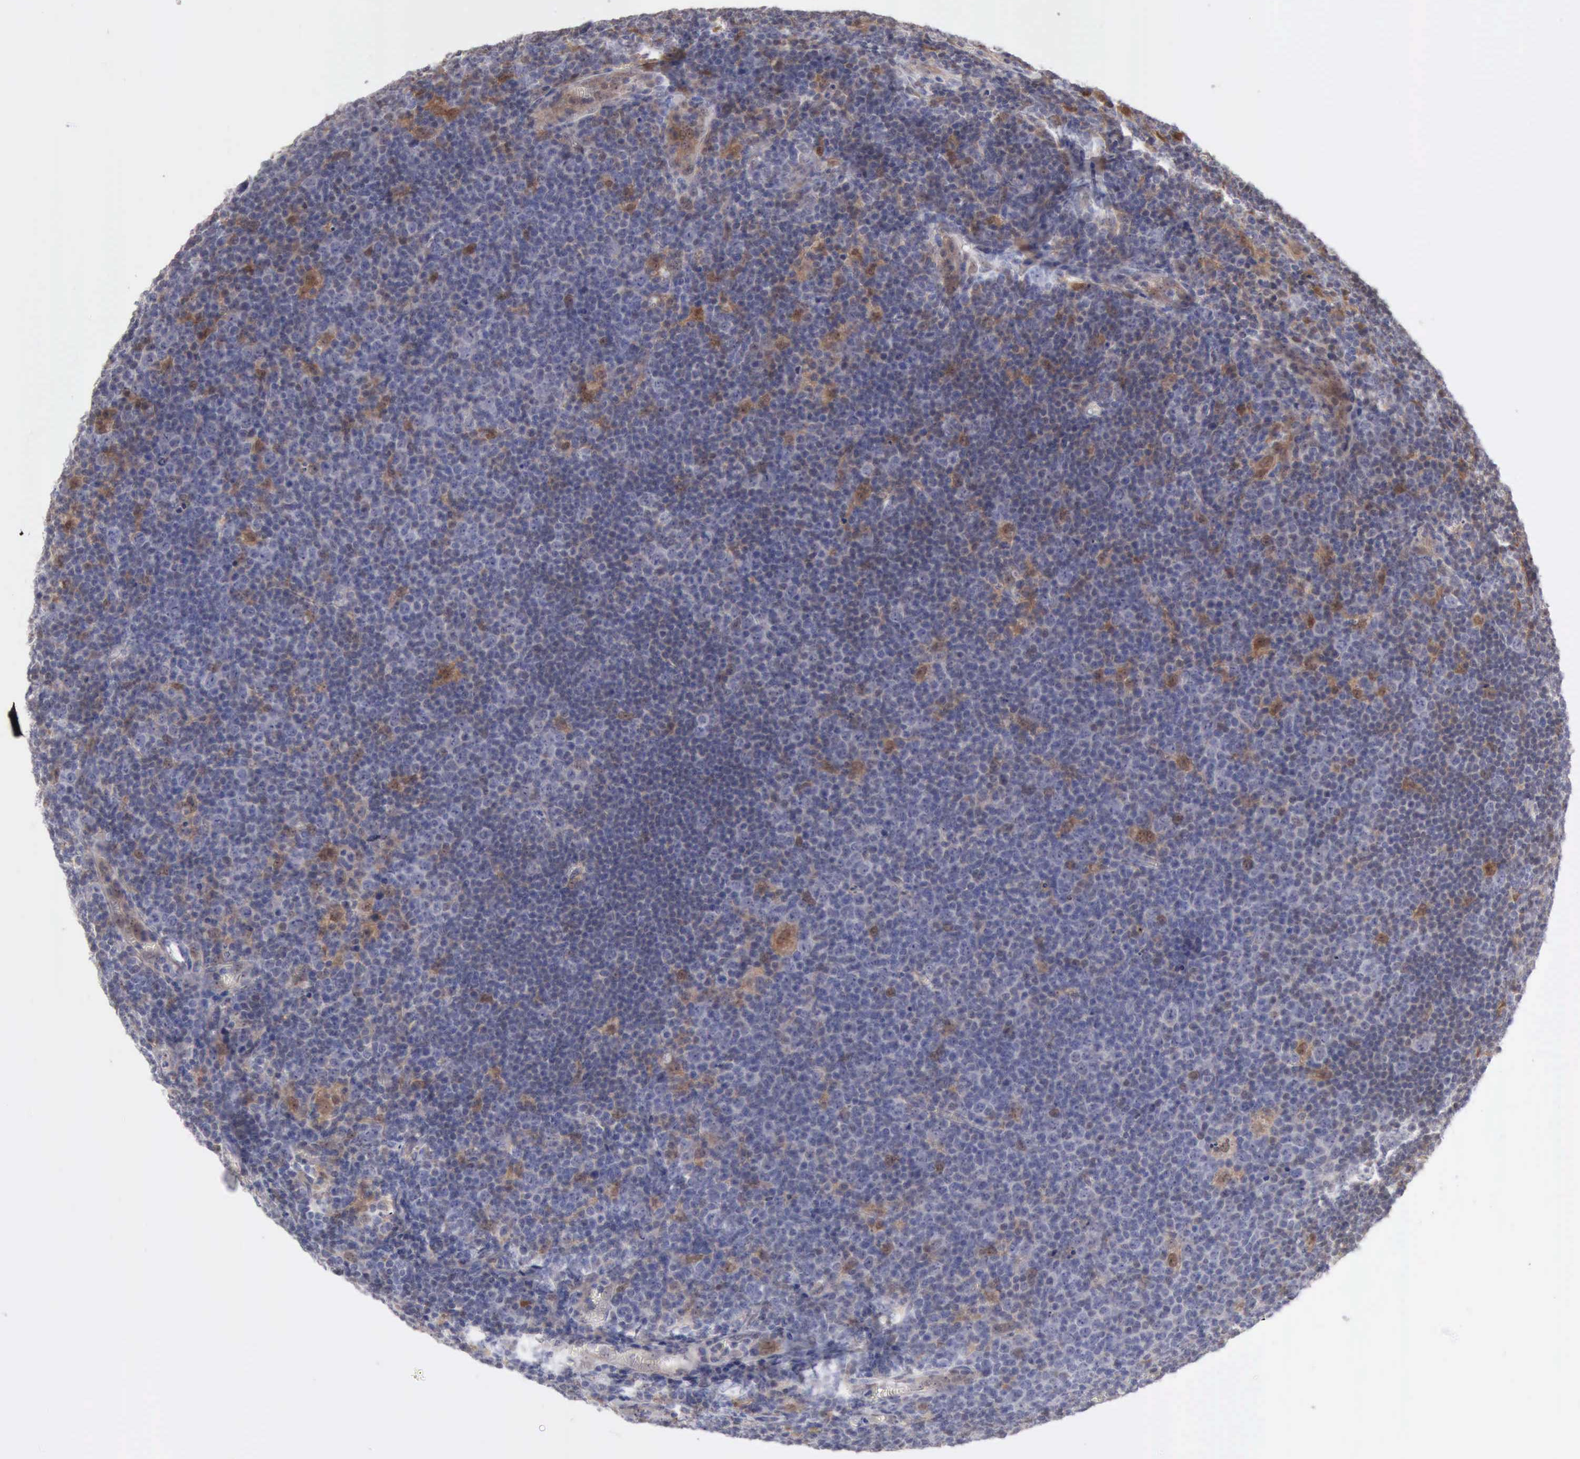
{"staining": {"intensity": "negative", "quantity": "none", "location": "none"}, "tissue": "lymphoma", "cell_type": "Tumor cells", "image_type": "cancer", "snomed": [{"axis": "morphology", "description": "Malignant lymphoma, non-Hodgkin's type, Low grade"}, {"axis": "topography", "description": "Lymph node"}], "caption": "High magnification brightfield microscopy of low-grade malignant lymphoma, non-Hodgkin's type stained with DAB (brown) and counterstained with hematoxylin (blue): tumor cells show no significant positivity.", "gene": "PTGR2", "patient": {"sex": "male", "age": 74}}